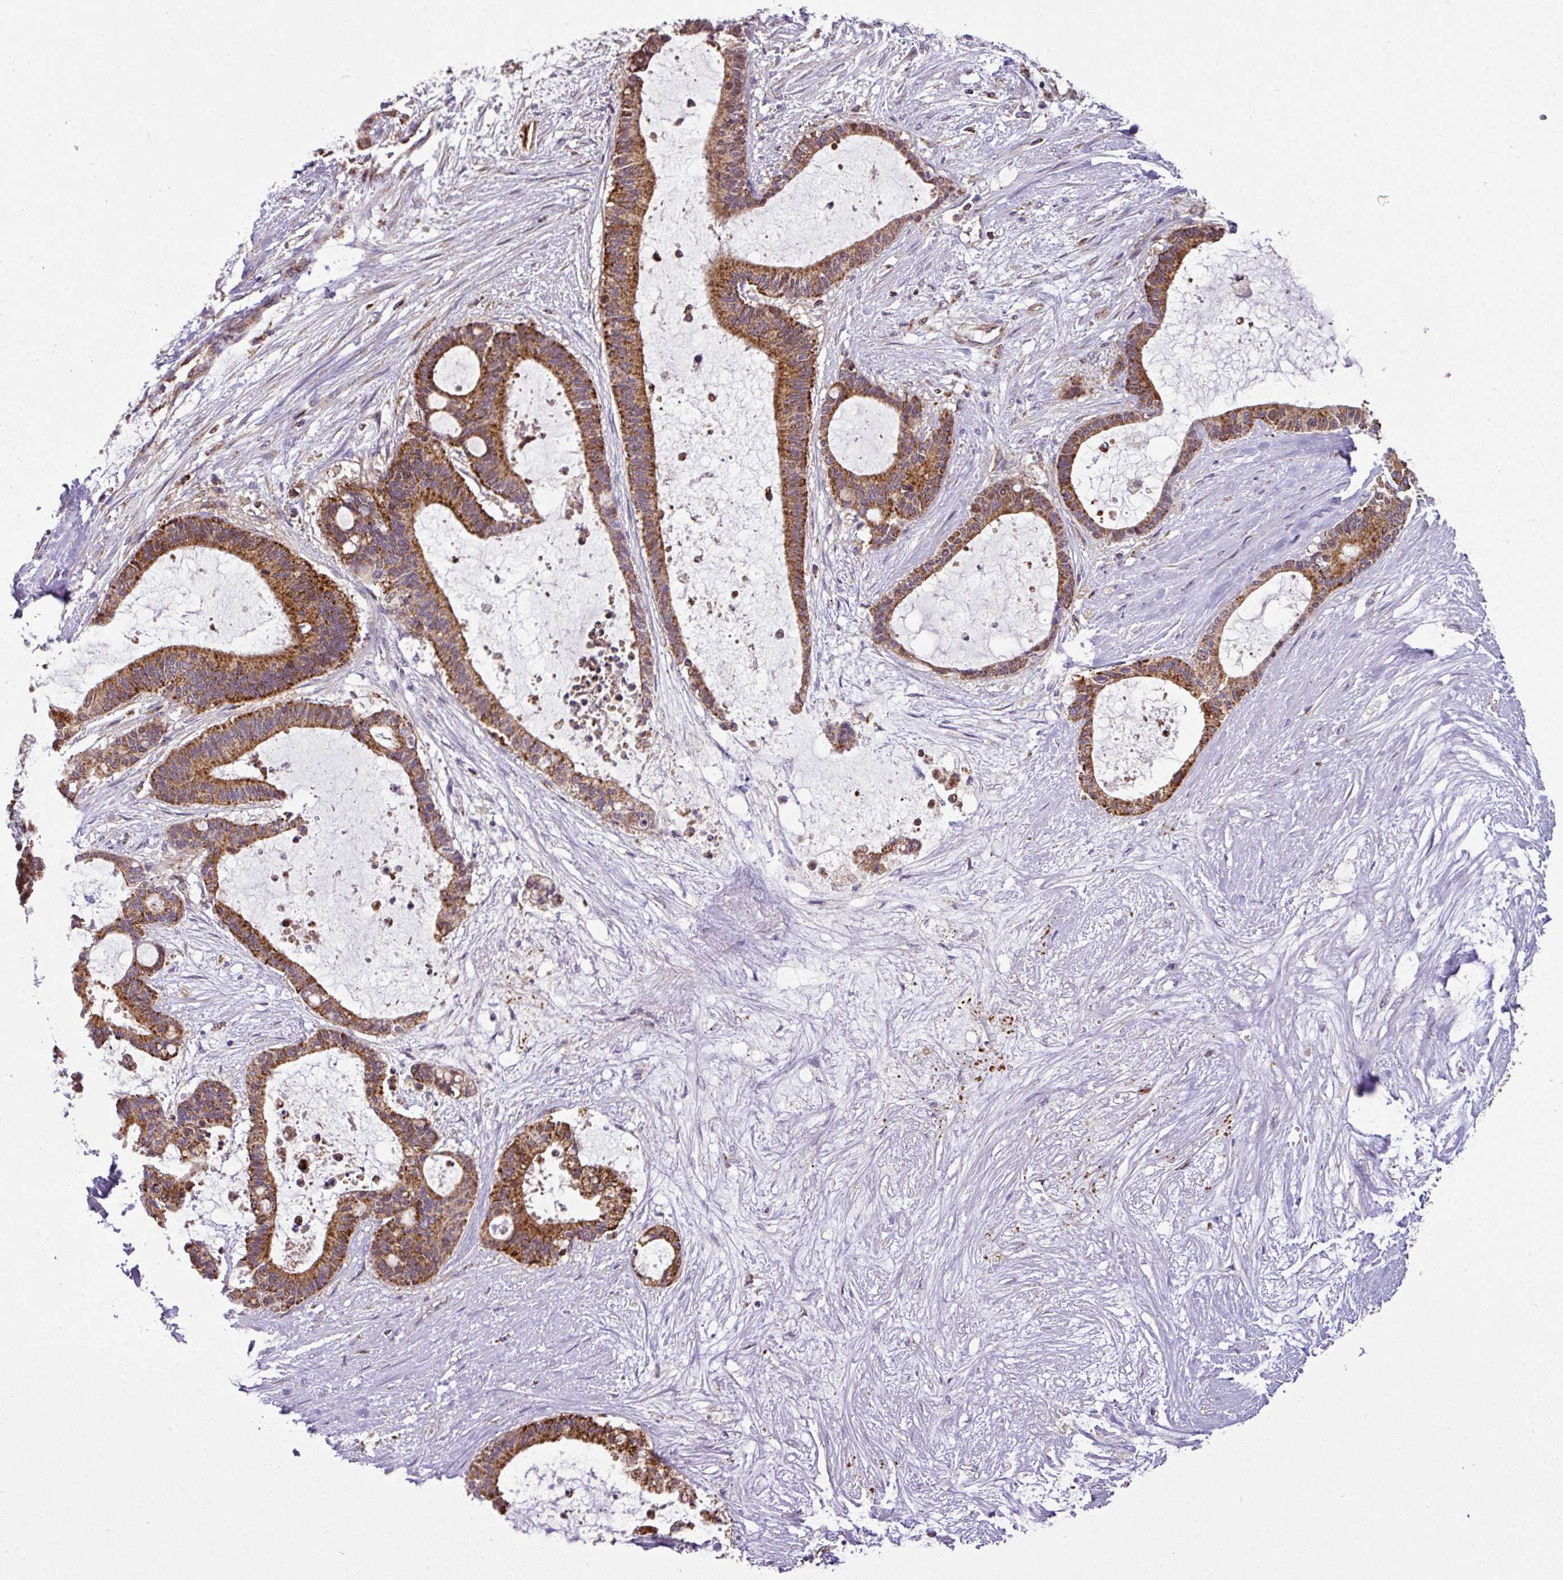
{"staining": {"intensity": "moderate", "quantity": ">75%", "location": "cytoplasmic/membranous"}, "tissue": "liver cancer", "cell_type": "Tumor cells", "image_type": "cancer", "snomed": [{"axis": "morphology", "description": "Normal tissue, NOS"}, {"axis": "morphology", "description": "Cholangiocarcinoma"}, {"axis": "topography", "description": "Liver"}, {"axis": "topography", "description": "Peripheral nerve tissue"}], "caption": "Moderate cytoplasmic/membranous protein expression is seen in approximately >75% of tumor cells in liver cholangiocarcinoma. The protein of interest is shown in brown color, while the nuclei are stained blue.", "gene": "PRELID3B", "patient": {"sex": "female", "age": 73}}